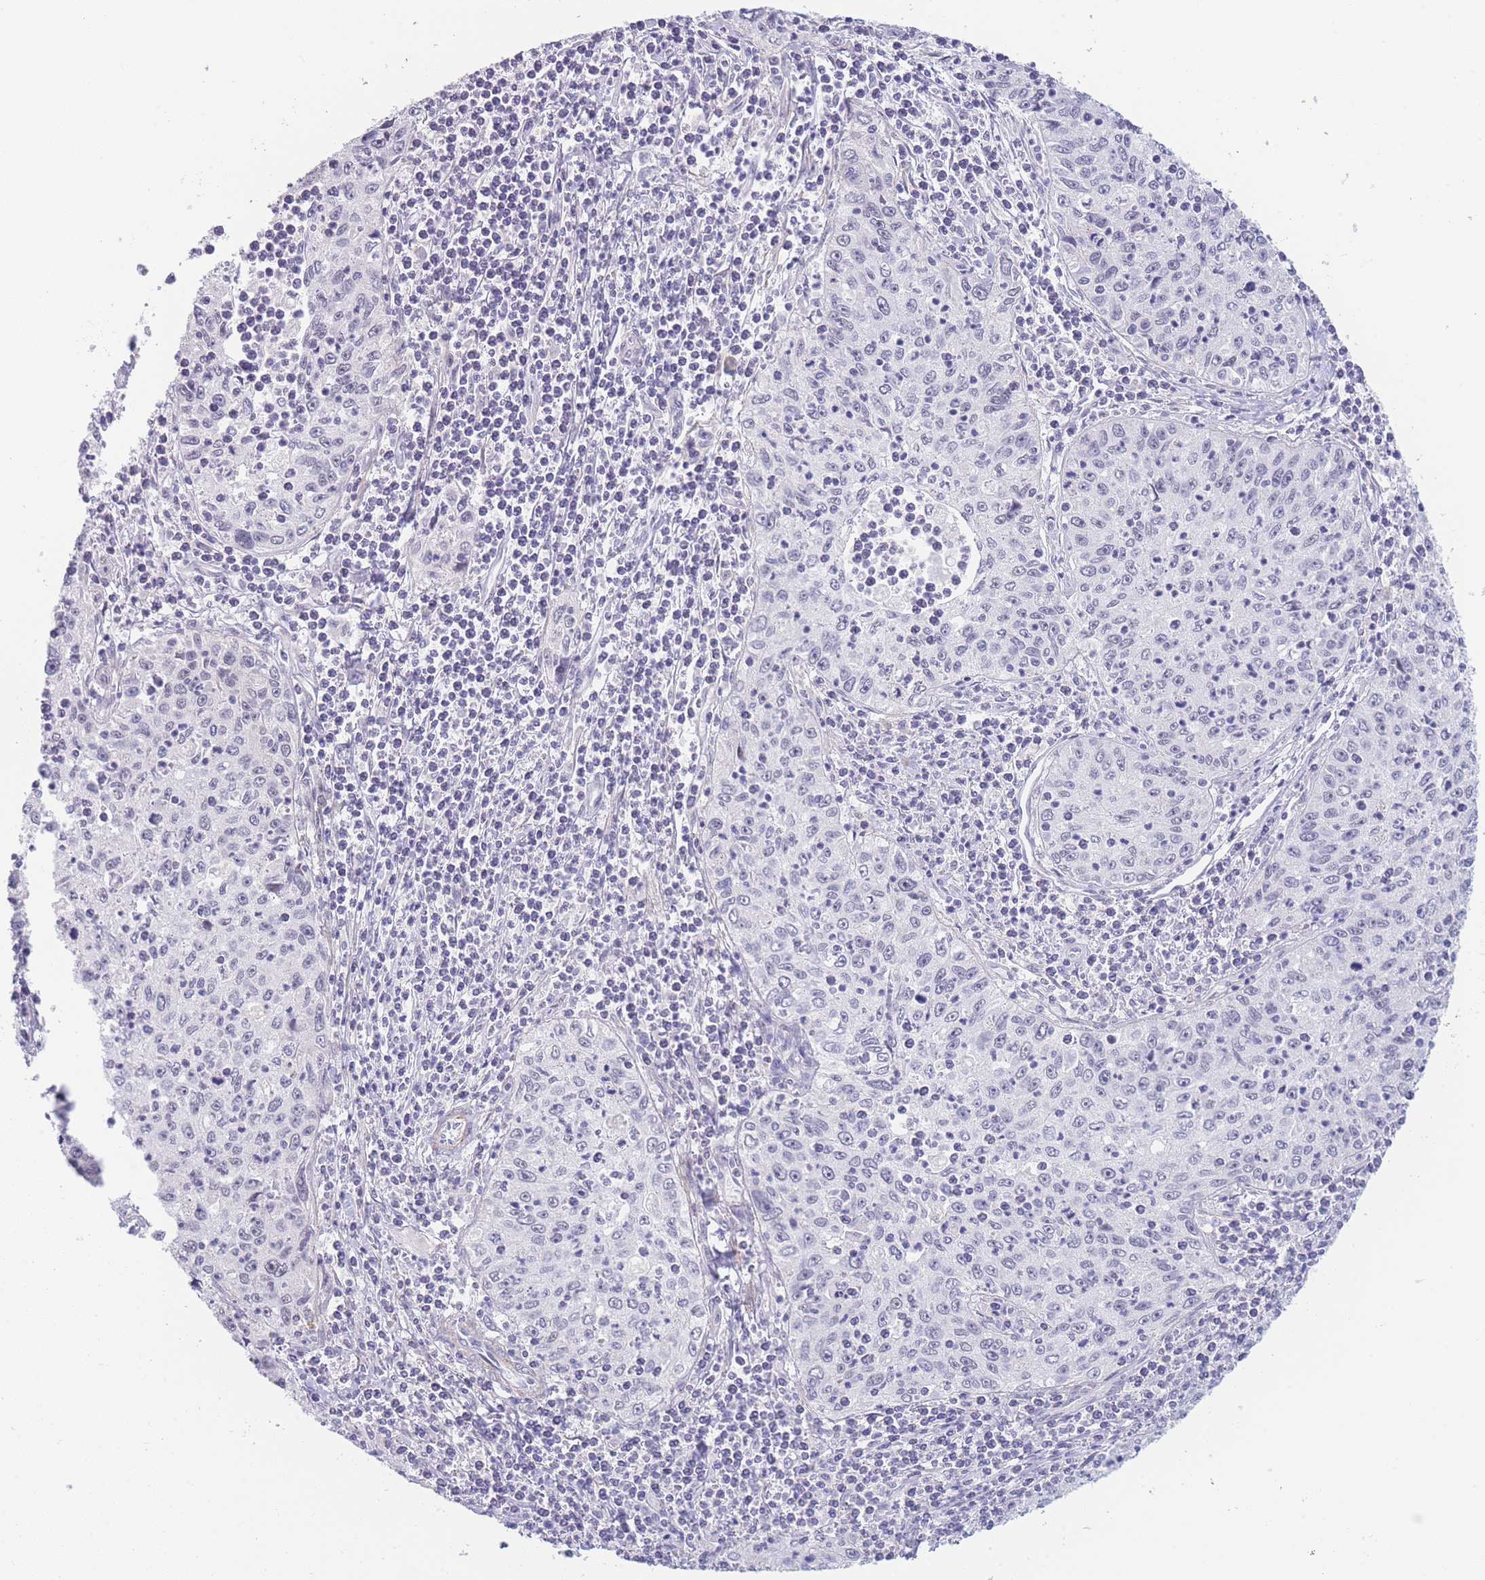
{"staining": {"intensity": "negative", "quantity": "none", "location": "none"}, "tissue": "cervical cancer", "cell_type": "Tumor cells", "image_type": "cancer", "snomed": [{"axis": "morphology", "description": "Squamous cell carcinoma, NOS"}, {"axis": "topography", "description": "Cervix"}], "caption": "The image exhibits no significant staining in tumor cells of cervical squamous cell carcinoma.", "gene": "ASAP3", "patient": {"sex": "female", "age": 30}}